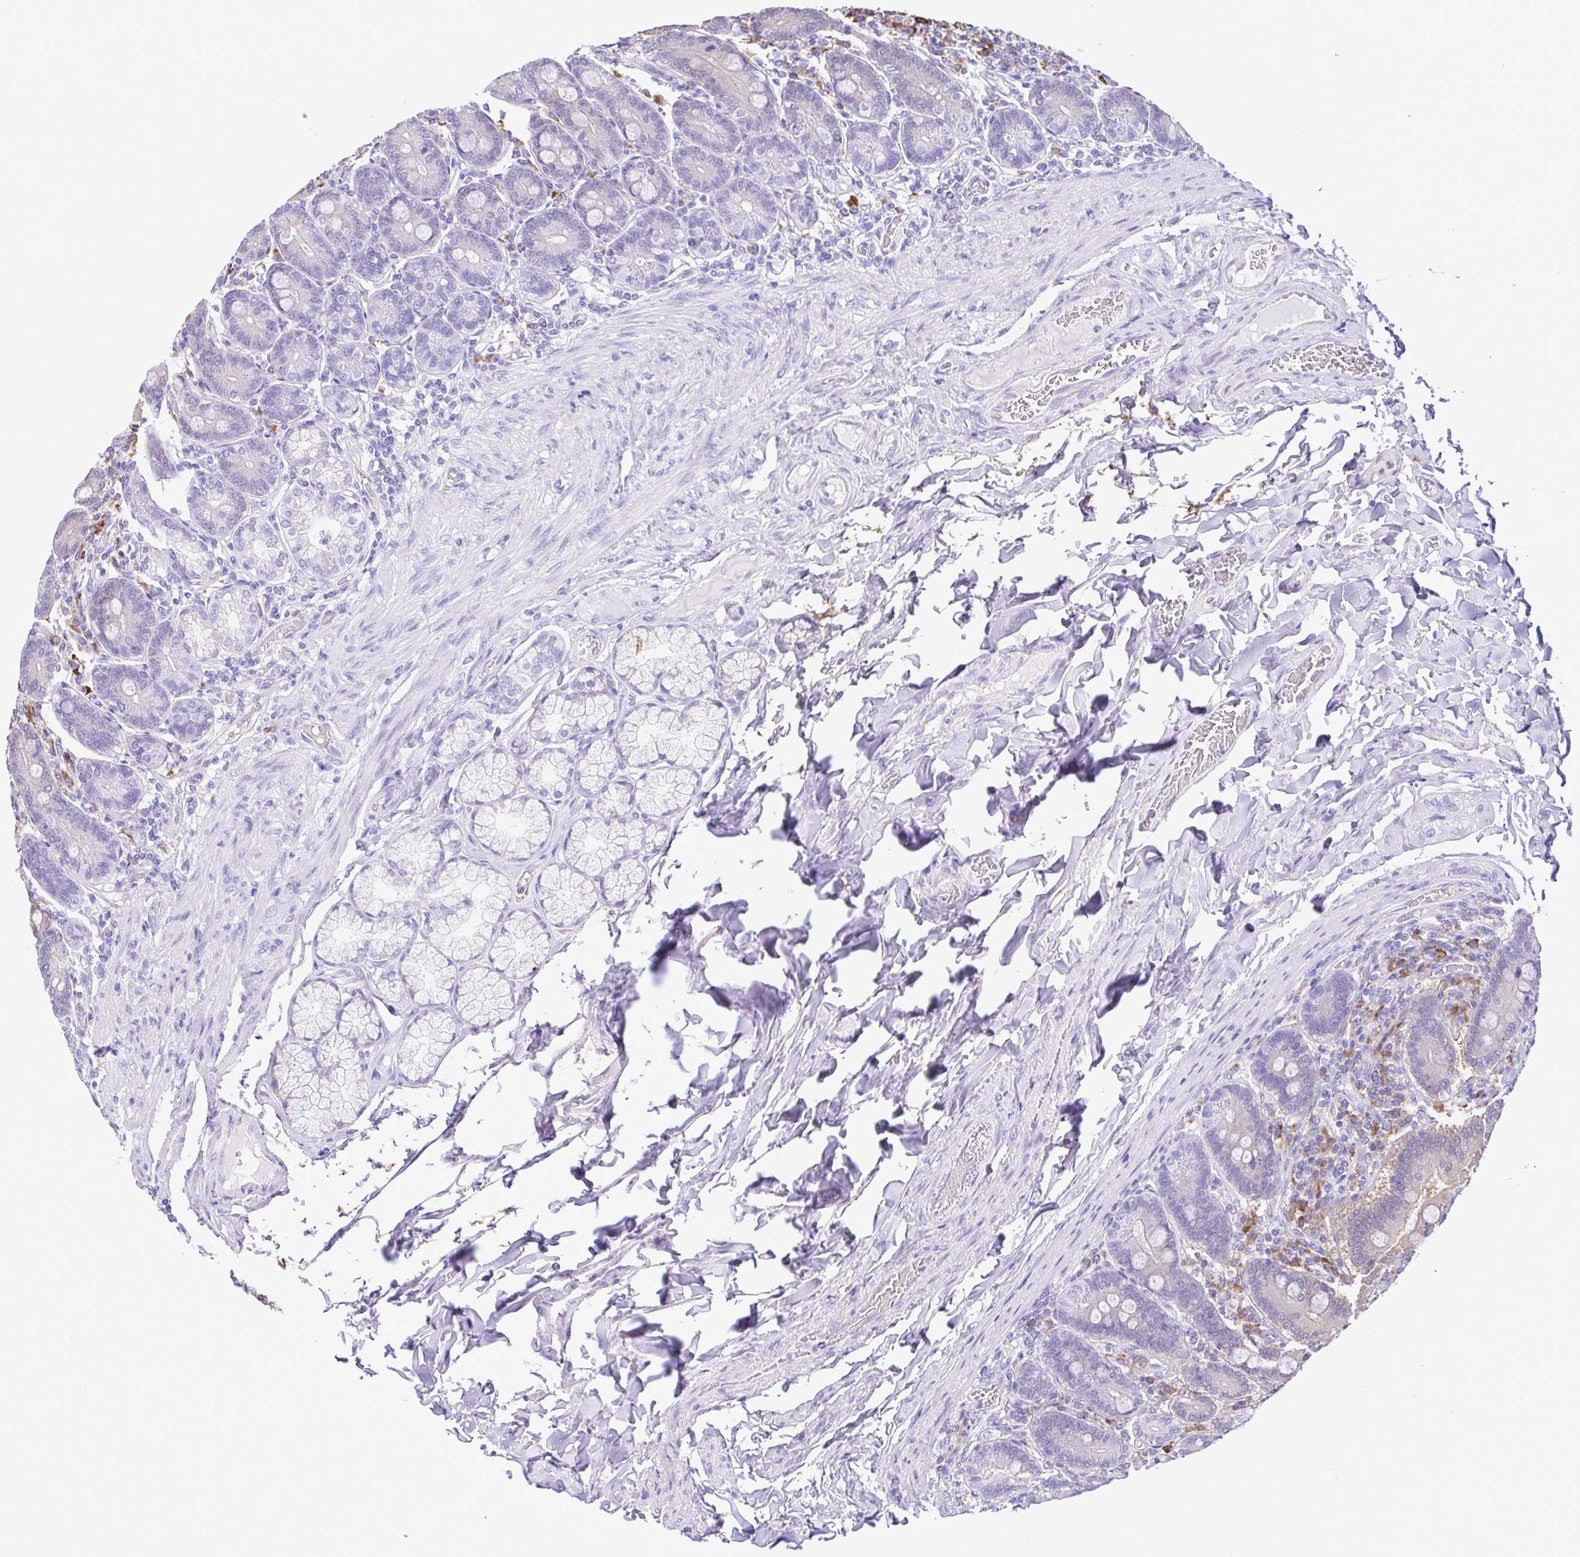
{"staining": {"intensity": "weak", "quantity": "<25%", "location": "cytoplasmic/membranous"}, "tissue": "duodenum", "cell_type": "Glandular cells", "image_type": "normal", "snomed": [{"axis": "morphology", "description": "Normal tissue, NOS"}, {"axis": "topography", "description": "Duodenum"}], "caption": "There is no significant expression in glandular cells of duodenum. Brightfield microscopy of IHC stained with DAB (3,3'-diaminobenzidine) (brown) and hematoxylin (blue), captured at high magnification.", "gene": "GPR17", "patient": {"sex": "female", "age": 62}}